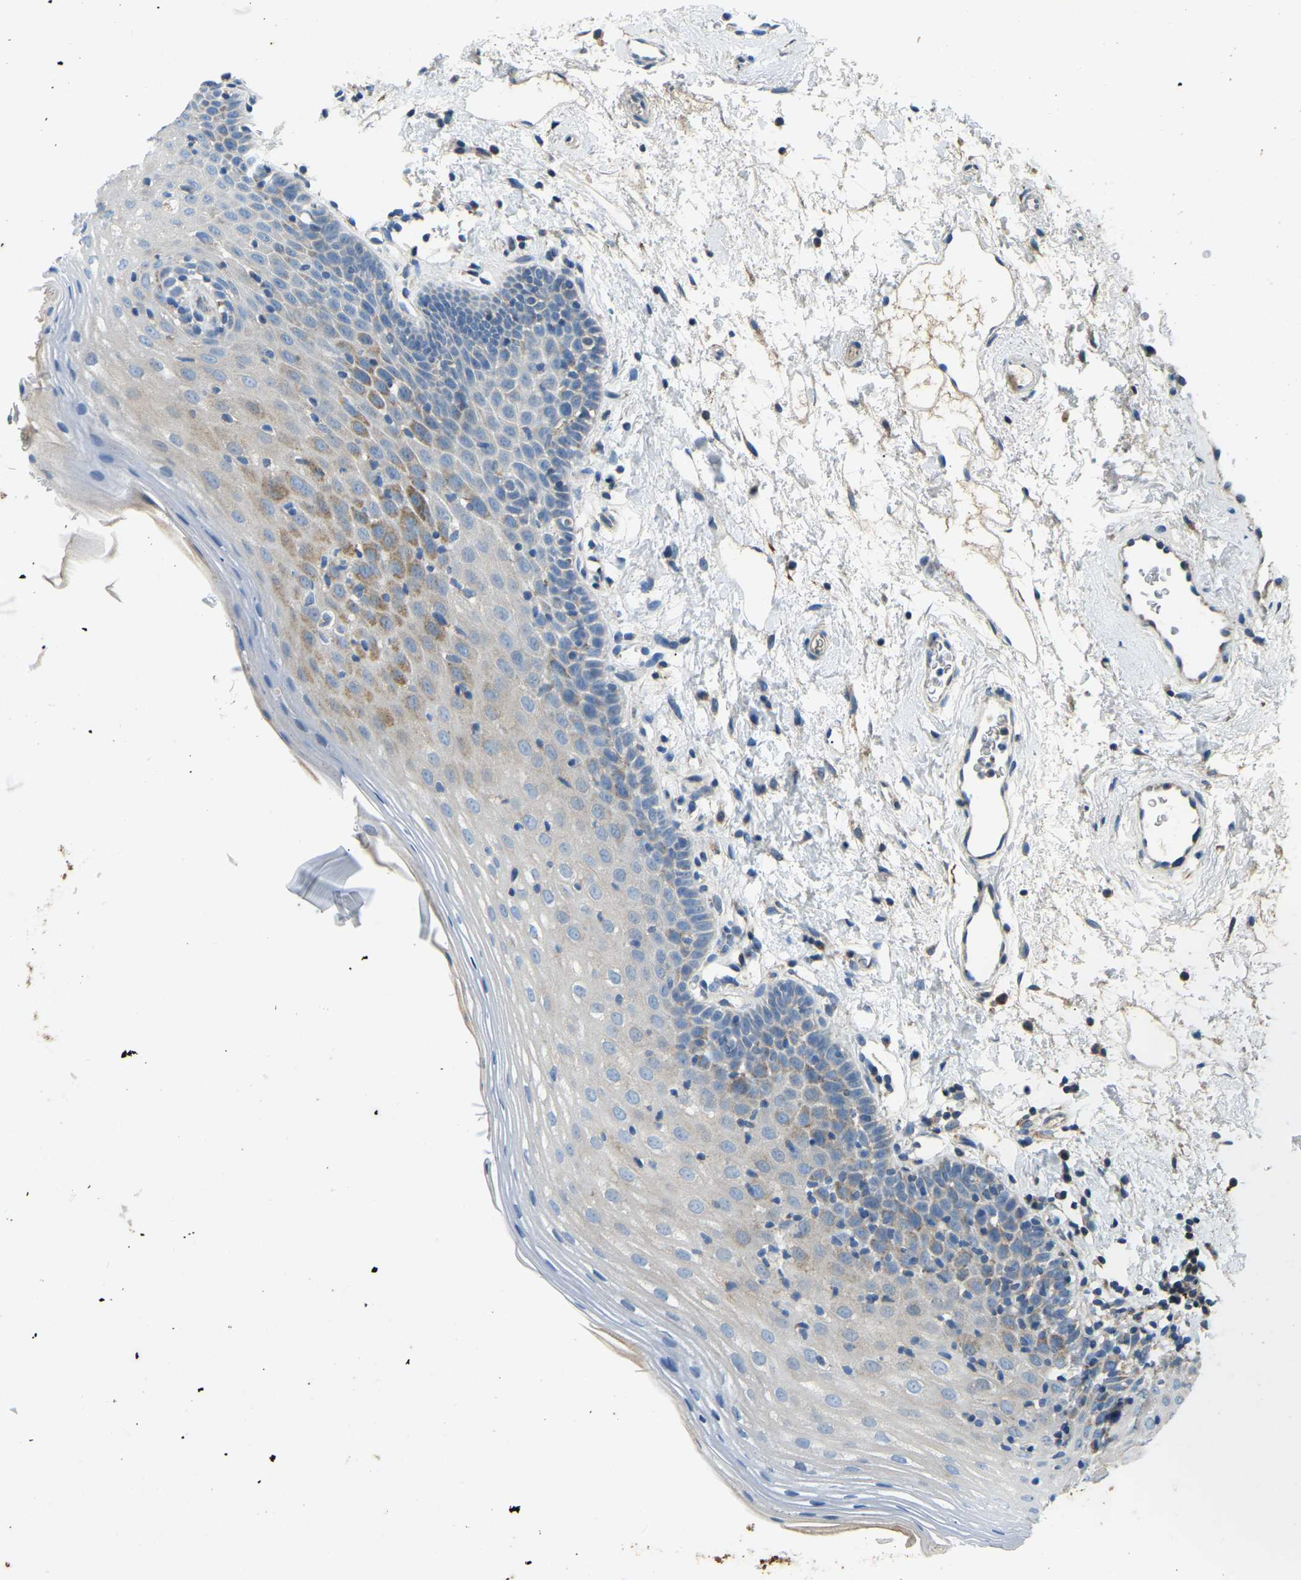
{"staining": {"intensity": "strong", "quantity": "25%-75%", "location": "cytoplasmic/membranous"}, "tissue": "oral mucosa", "cell_type": "Squamous epithelial cells", "image_type": "normal", "snomed": [{"axis": "morphology", "description": "Normal tissue, NOS"}, {"axis": "topography", "description": "Oral tissue"}], "caption": "A micrograph of human oral mucosa stained for a protein displays strong cytoplasmic/membranous brown staining in squamous epithelial cells. The staining was performed using DAB to visualize the protein expression in brown, while the nuclei were stained in blue with hematoxylin (Magnification: 20x).", "gene": "ZNF200", "patient": {"sex": "male", "age": 66}}